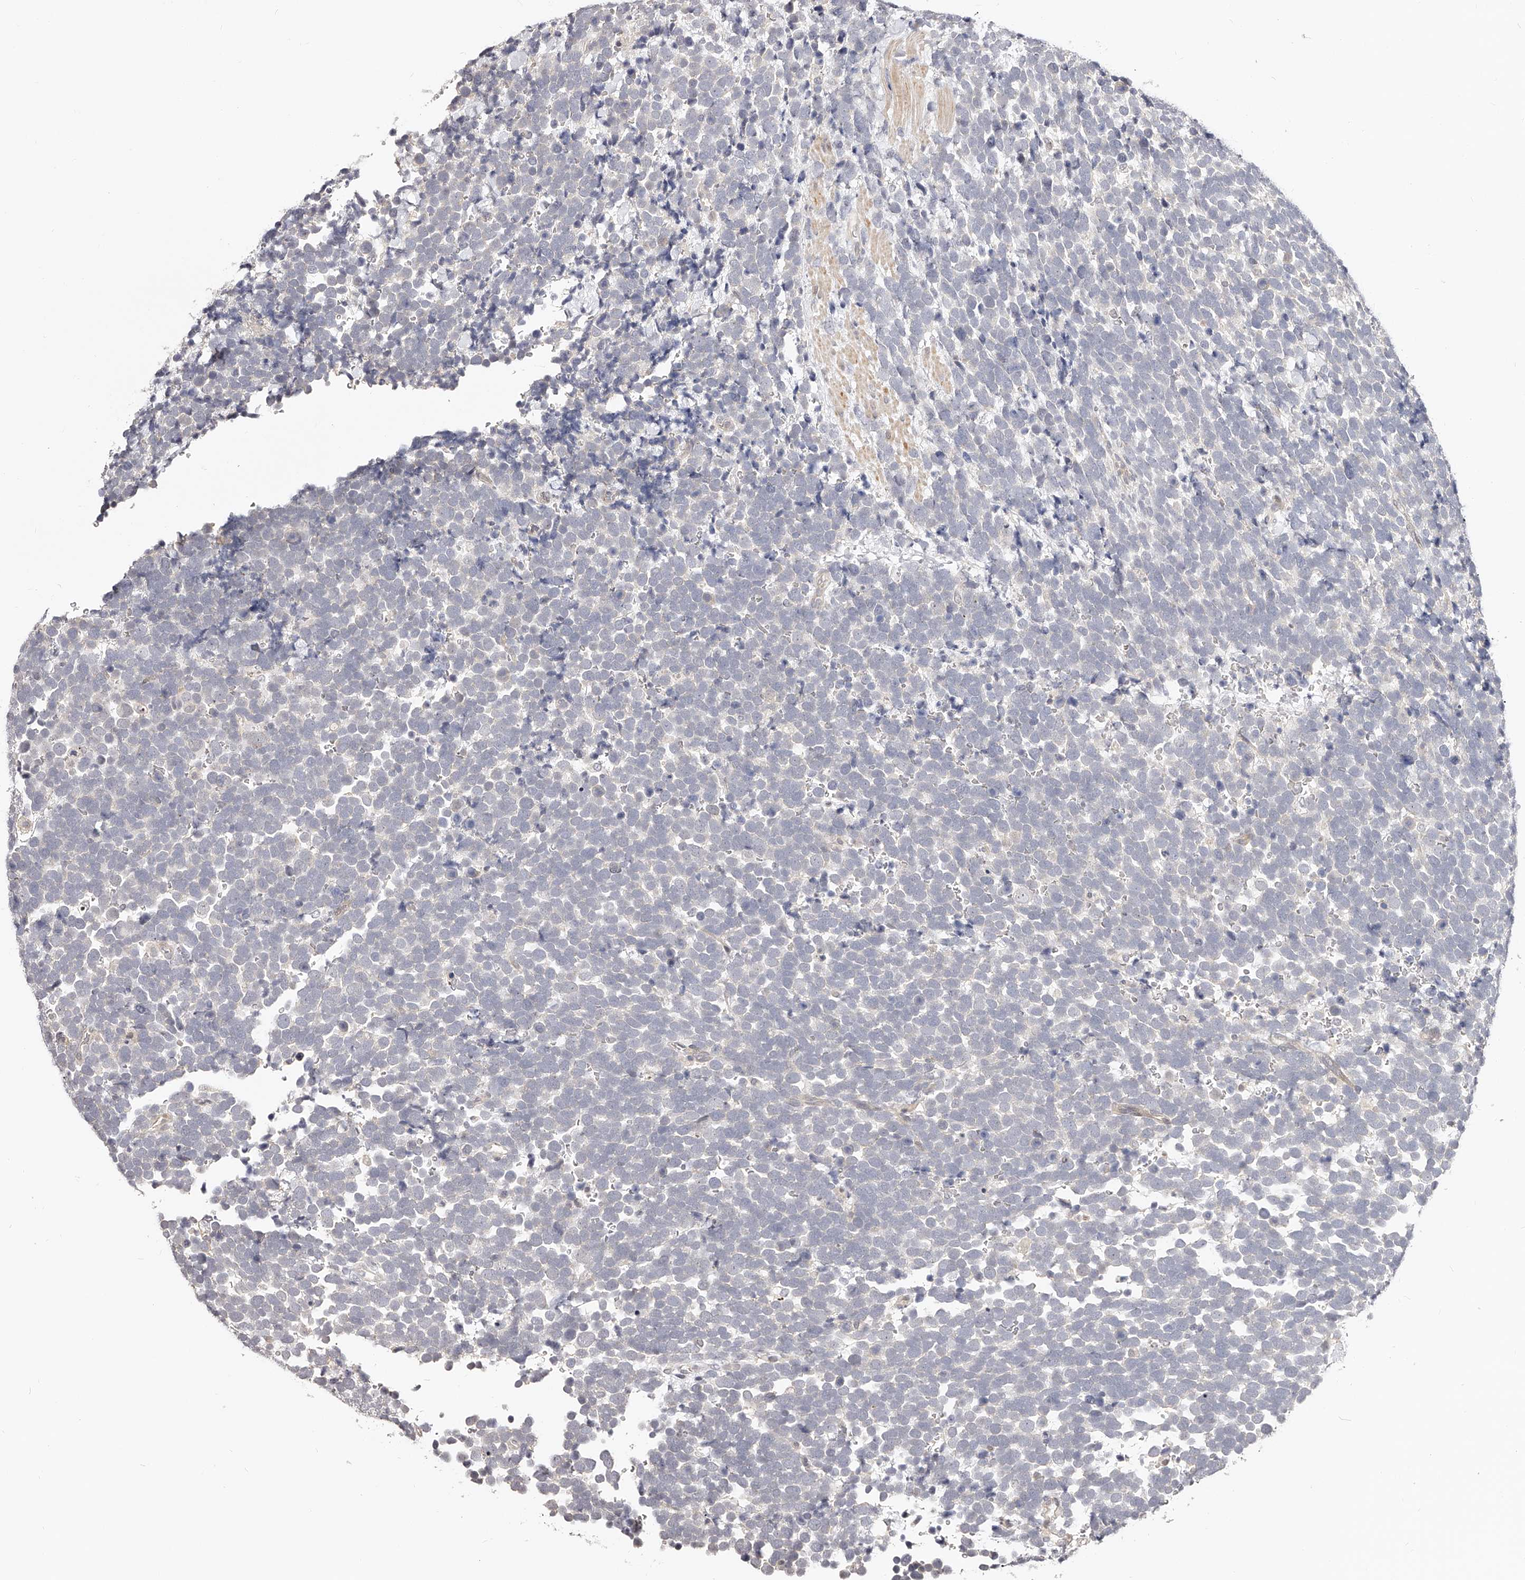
{"staining": {"intensity": "negative", "quantity": "none", "location": "none"}, "tissue": "urothelial cancer", "cell_type": "Tumor cells", "image_type": "cancer", "snomed": [{"axis": "morphology", "description": "Urothelial carcinoma, High grade"}, {"axis": "topography", "description": "Urinary bladder"}], "caption": "Urothelial cancer was stained to show a protein in brown. There is no significant staining in tumor cells. (Stains: DAB immunohistochemistry with hematoxylin counter stain, Microscopy: brightfield microscopy at high magnification).", "gene": "ZNF789", "patient": {"sex": "female", "age": 82}}